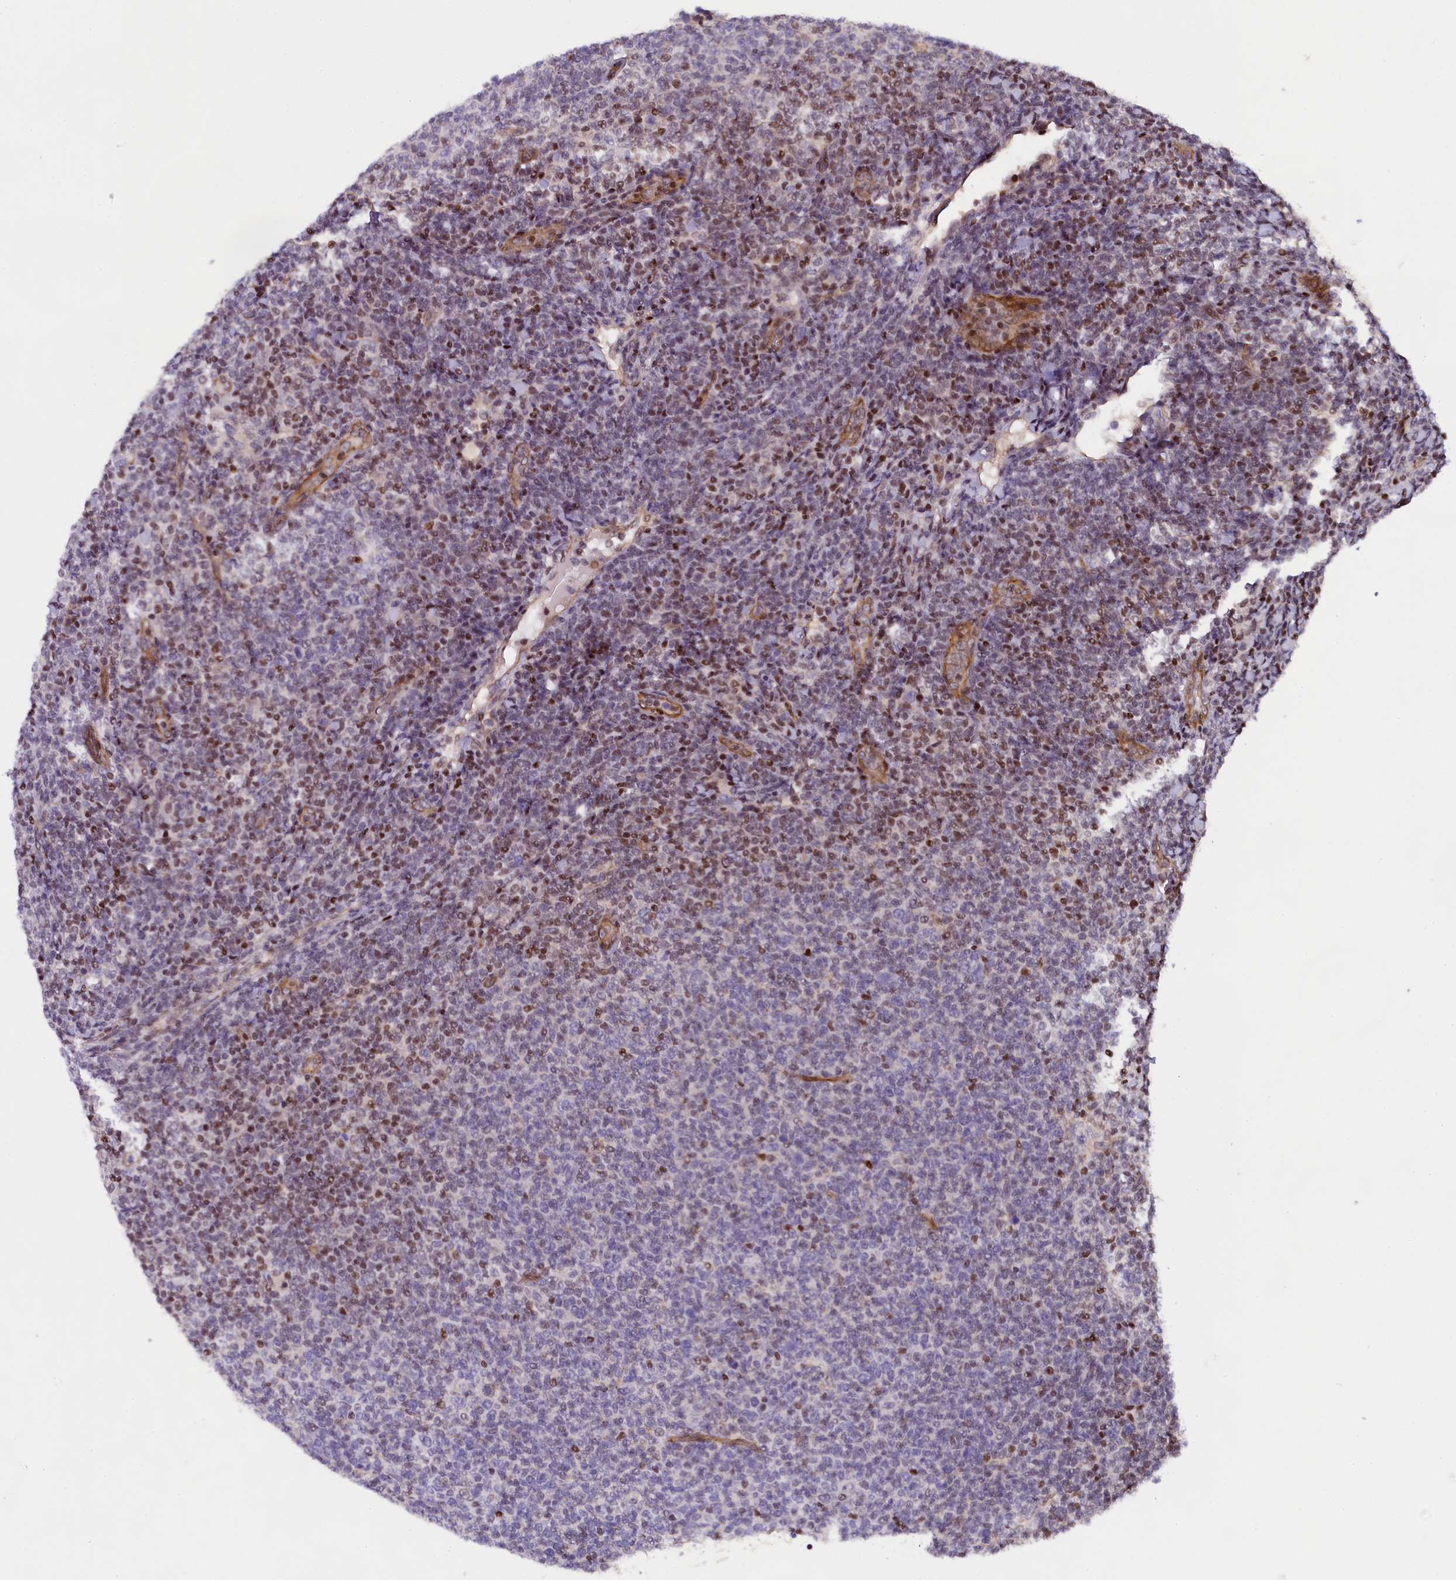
{"staining": {"intensity": "moderate", "quantity": "<25%", "location": "nuclear"}, "tissue": "lymphoma", "cell_type": "Tumor cells", "image_type": "cancer", "snomed": [{"axis": "morphology", "description": "Malignant lymphoma, non-Hodgkin's type, Low grade"}, {"axis": "topography", "description": "Lymph node"}], "caption": "The micrograph exhibits staining of low-grade malignant lymphoma, non-Hodgkin's type, revealing moderate nuclear protein expression (brown color) within tumor cells.", "gene": "SP4", "patient": {"sex": "male", "age": 66}}